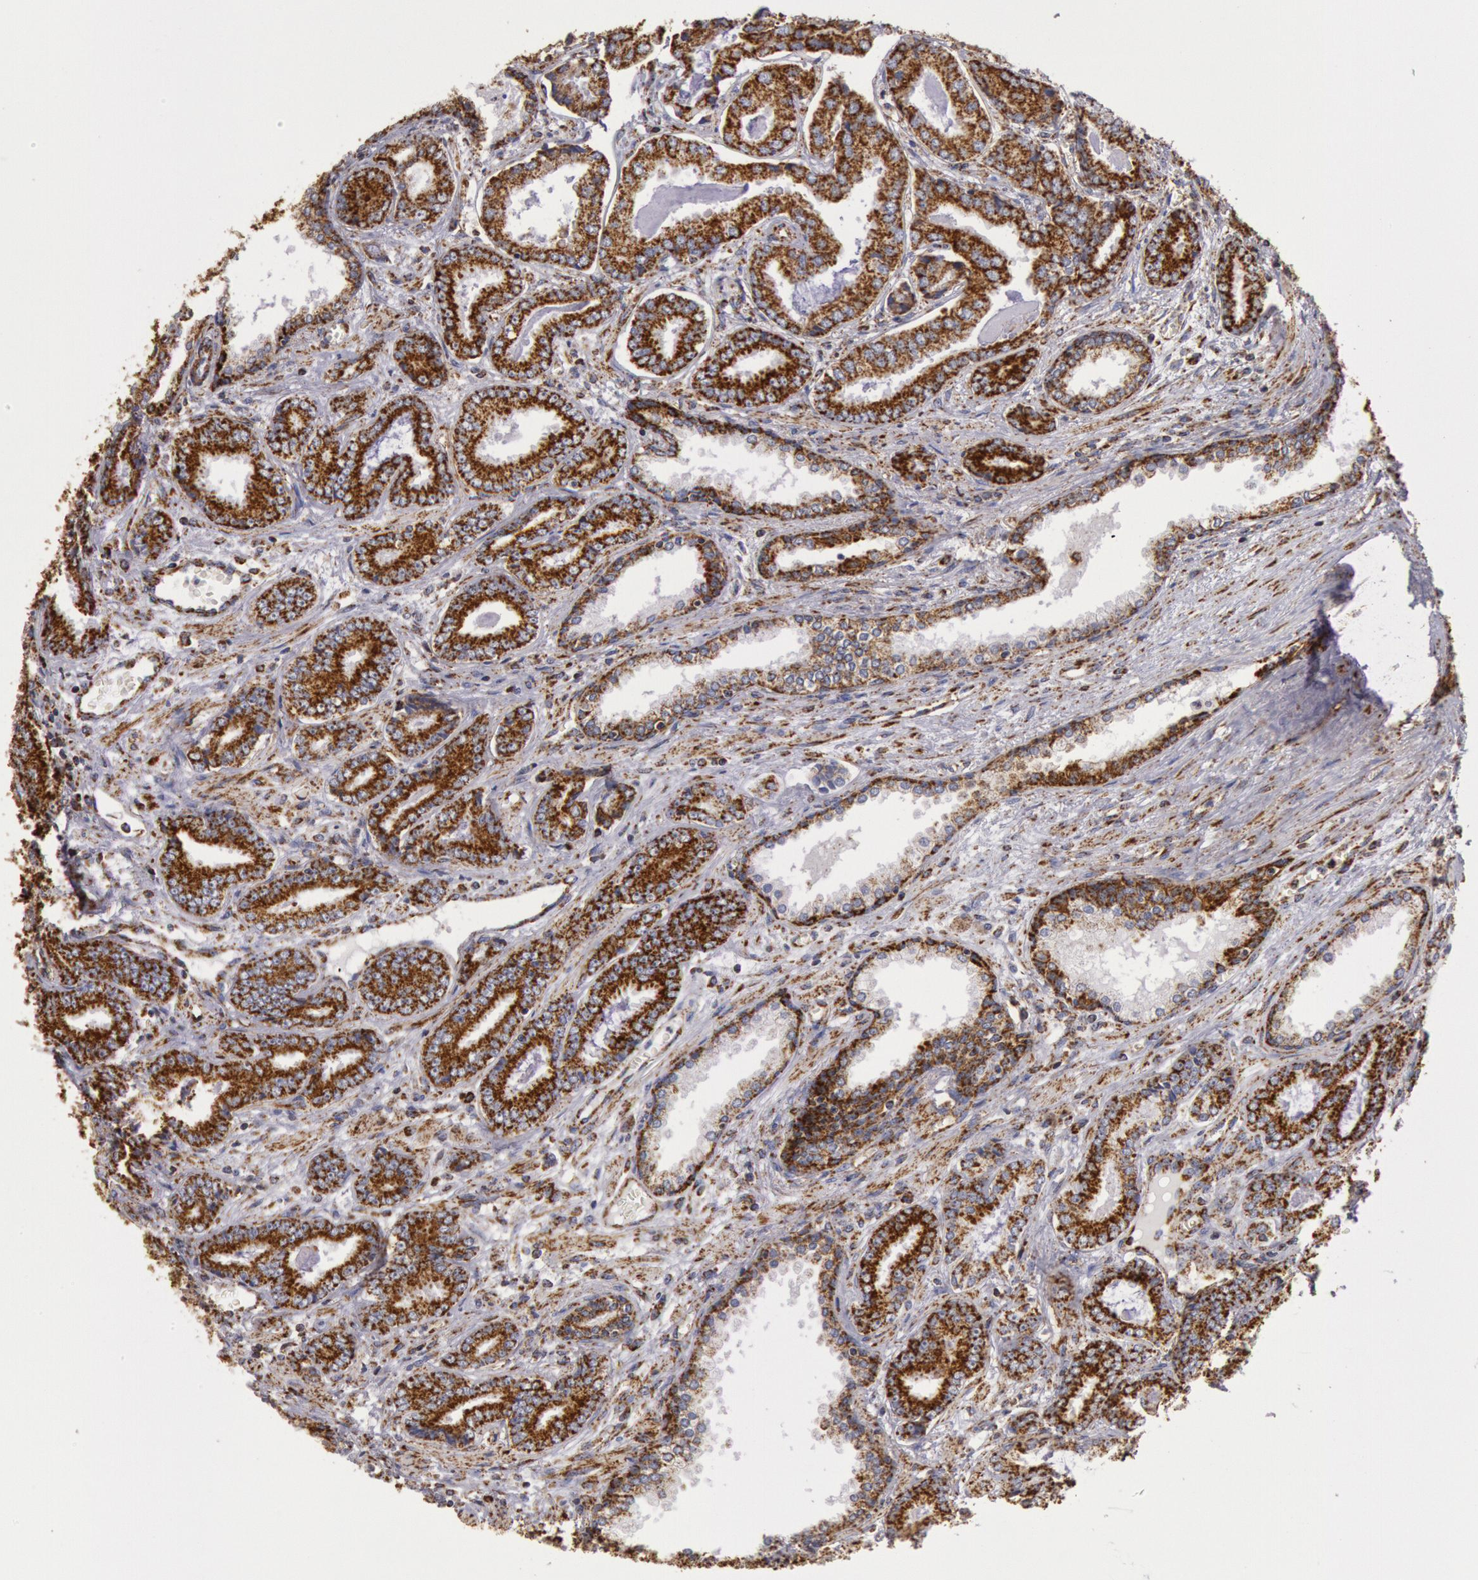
{"staining": {"intensity": "strong", "quantity": ">75%", "location": "cytoplasmic/membranous"}, "tissue": "prostate cancer", "cell_type": "Tumor cells", "image_type": "cancer", "snomed": [{"axis": "morphology", "description": "Adenocarcinoma, Low grade"}, {"axis": "topography", "description": "Prostate"}], "caption": "Prostate cancer stained for a protein demonstrates strong cytoplasmic/membranous positivity in tumor cells.", "gene": "CYC1", "patient": {"sex": "male", "age": 65}}